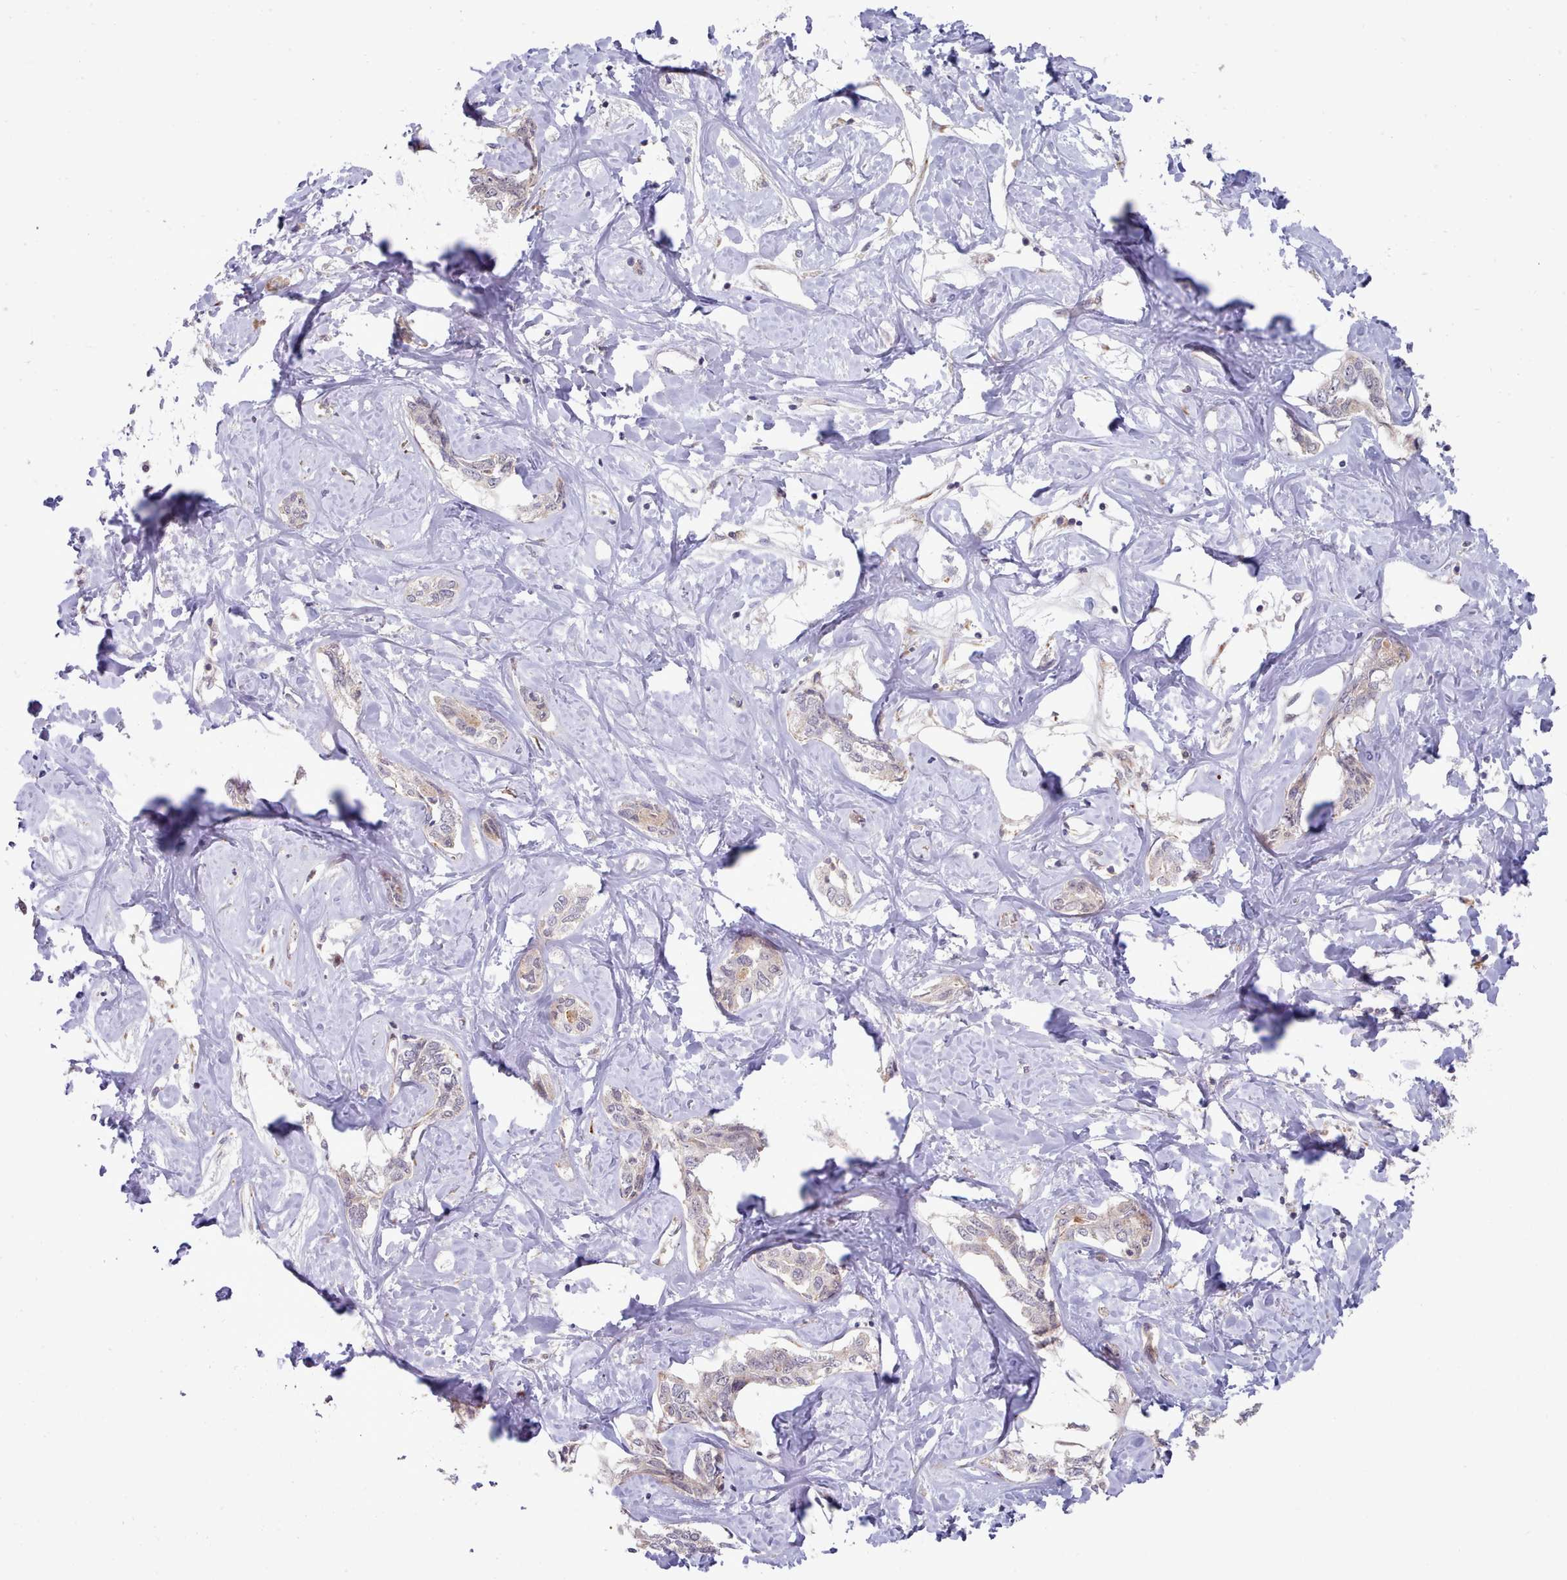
{"staining": {"intensity": "negative", "quantity": "none", "location": "none"}, "tissue": "liver cancer", "cell_type": "Tumor cells", "image_type": "cancer", "snomed": [{"axis": "morphology", "description": "Cholangiocarcinoma"}, {"axis": "topography", "description": "Liver"}], "caption": "Tumor cells show no significant staining in liver cancer (cholangiocarcinoma).", "gene": "TRIM26", "patient": {"sex": "male", "age": 59}}